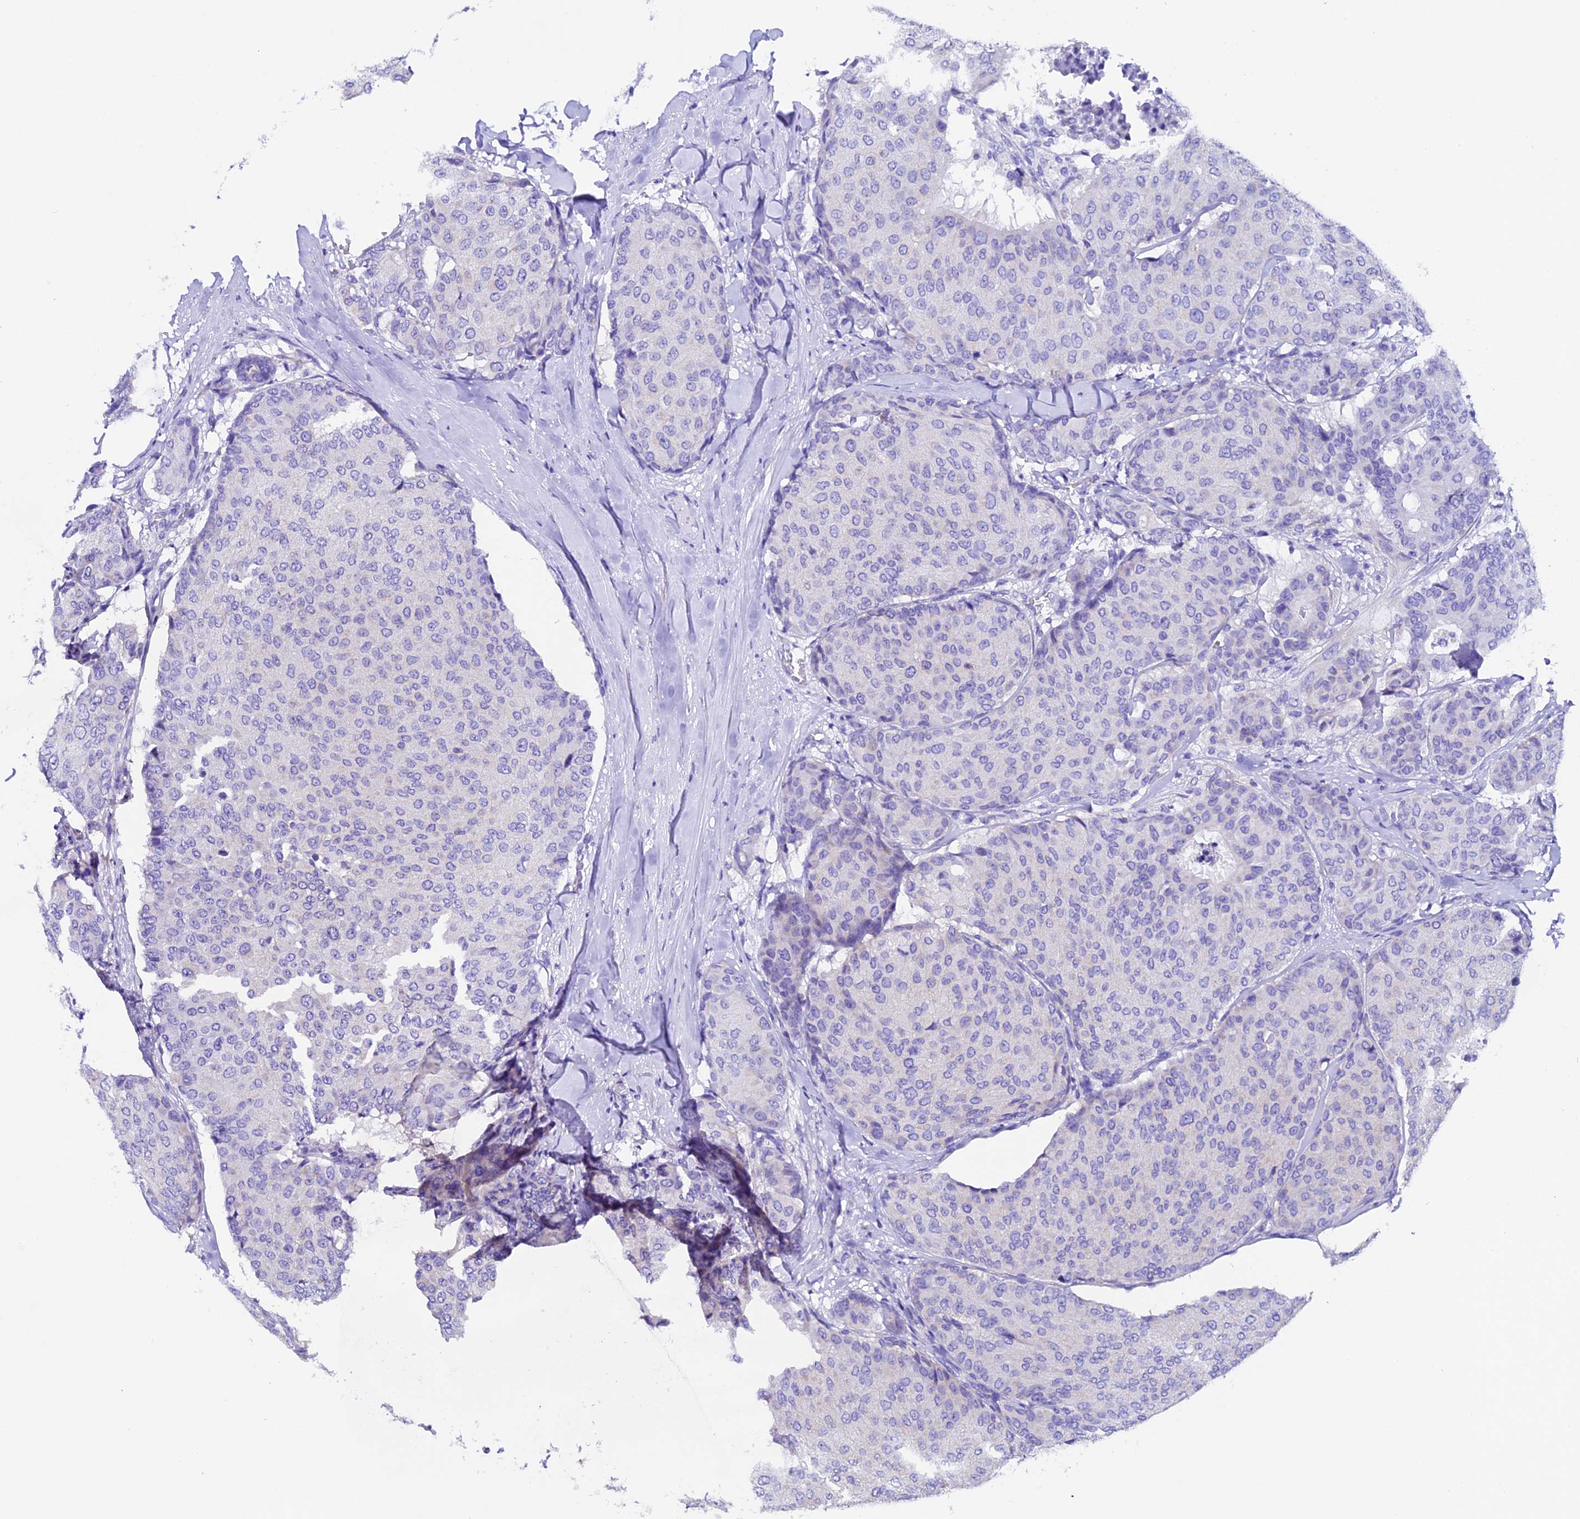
{"staining": {"intensity": "negative", "quantity": "none", "location": "none"}, "tissue": "breast cancer", "cell_type": "Tumor cells", "image_type": "cancer", "snomed": [{"axis": "morphology", "description": "Duct carcinoma"}, {"axis": "topography", "description": "Breast"}], "caption": "This is an IHC photomicrograph of breast invasive ductal carcinoma. There is no expression in tumor cells.", "gene": "COMTD1", "patient": {"sex": "female", "age": 75}}